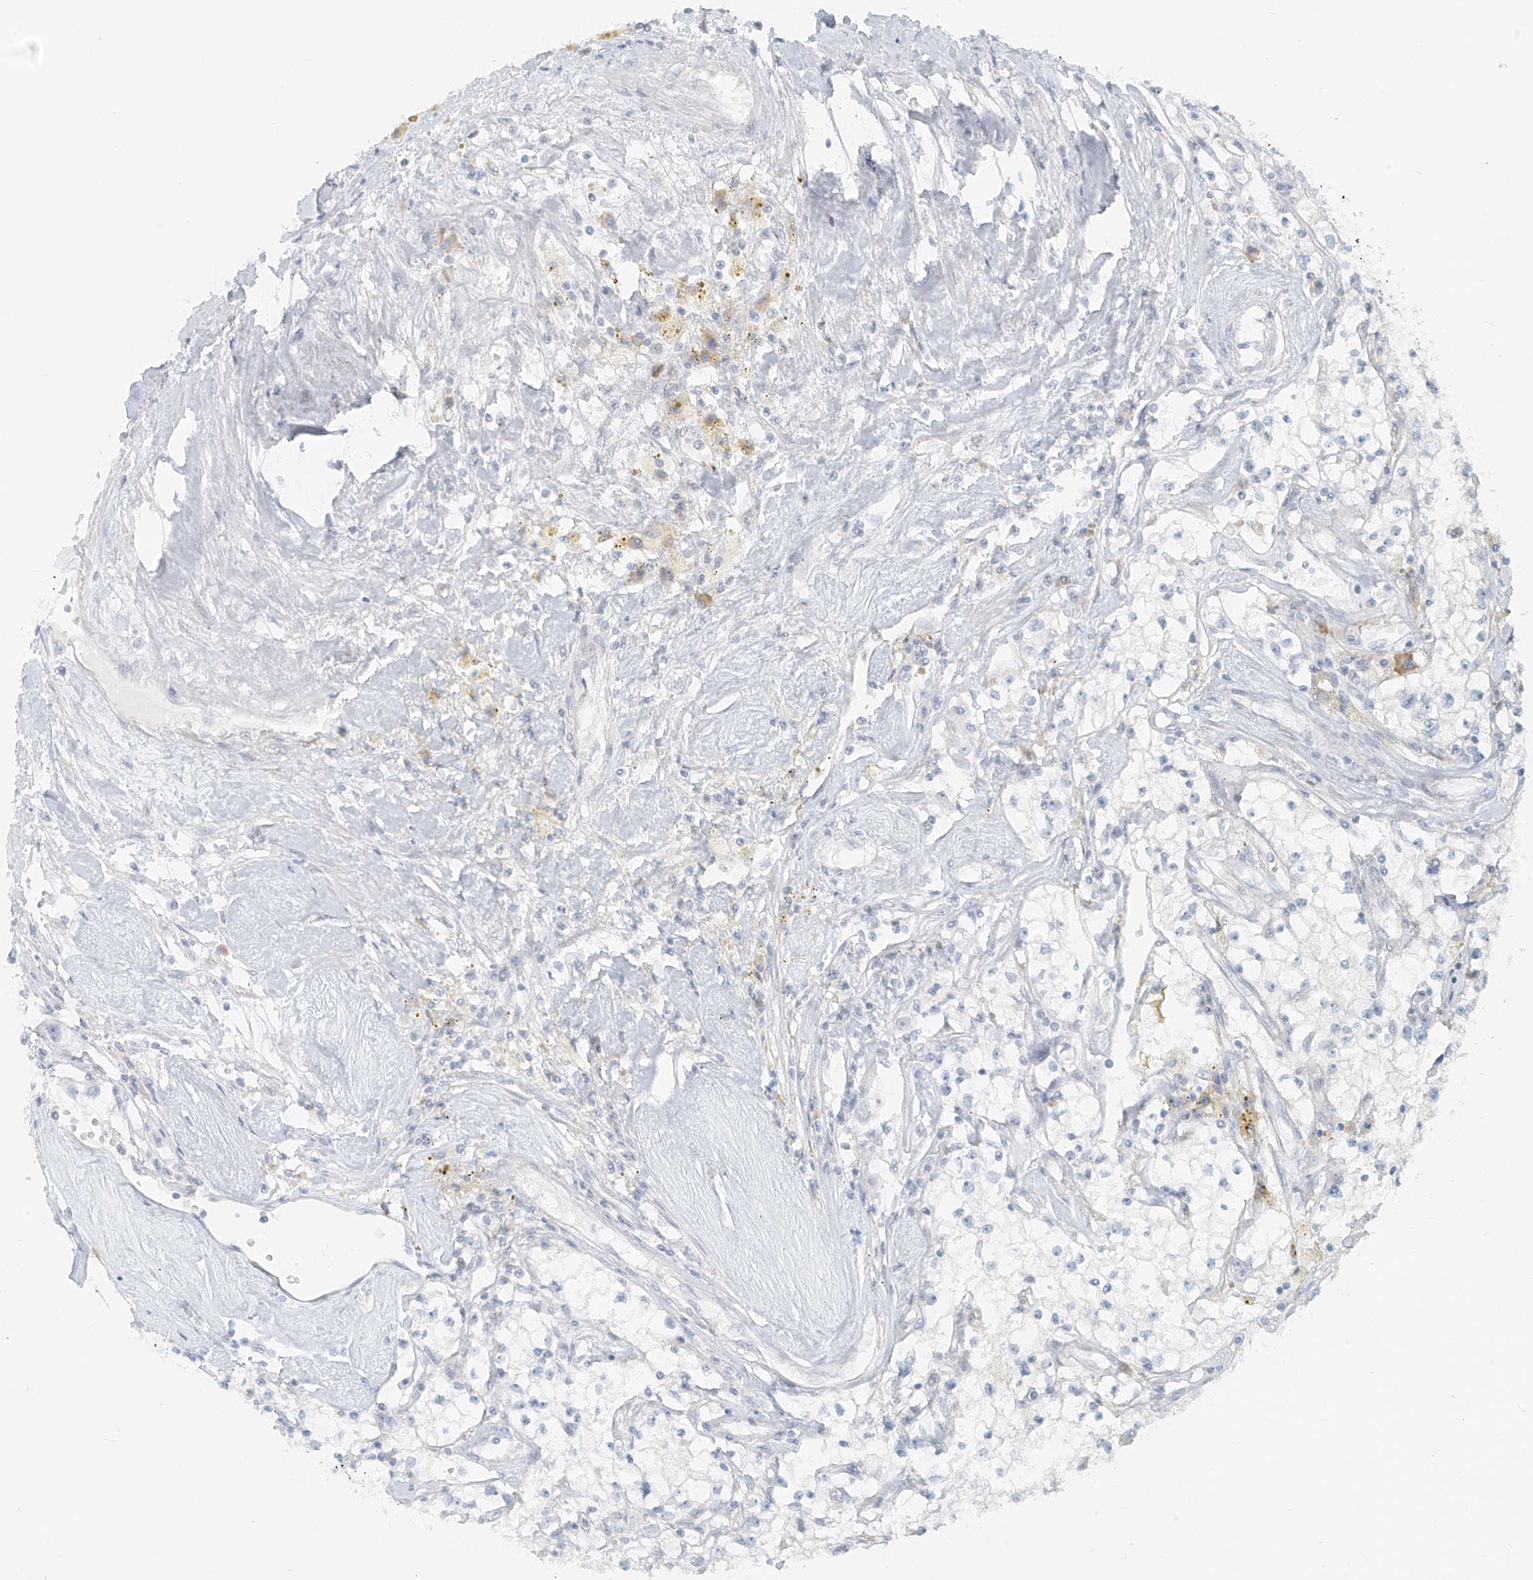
{"staining": {"intensity": "negative", "quantity": "none", "location": "none"}, "tissue": "renal cancer", "cell_type": "Tumor cells", "image_type": "cancer", "snomed": [{"axis": "morphology", "description": "Adenocarcinoma, NOS"}, {"axis": "topography", "description": "Kidney"}], "caption": "Adenocarcinoma (renal) was stained to show a protein in brown. There is no significant expression in tumor cells. (Brightfield microscopy of DAB (3,3'-diaminobenzidine) immunohistochemistry (IHC) at high magnification).", "gene": "UST", "patient": {"sex": "male", "age": 56}}